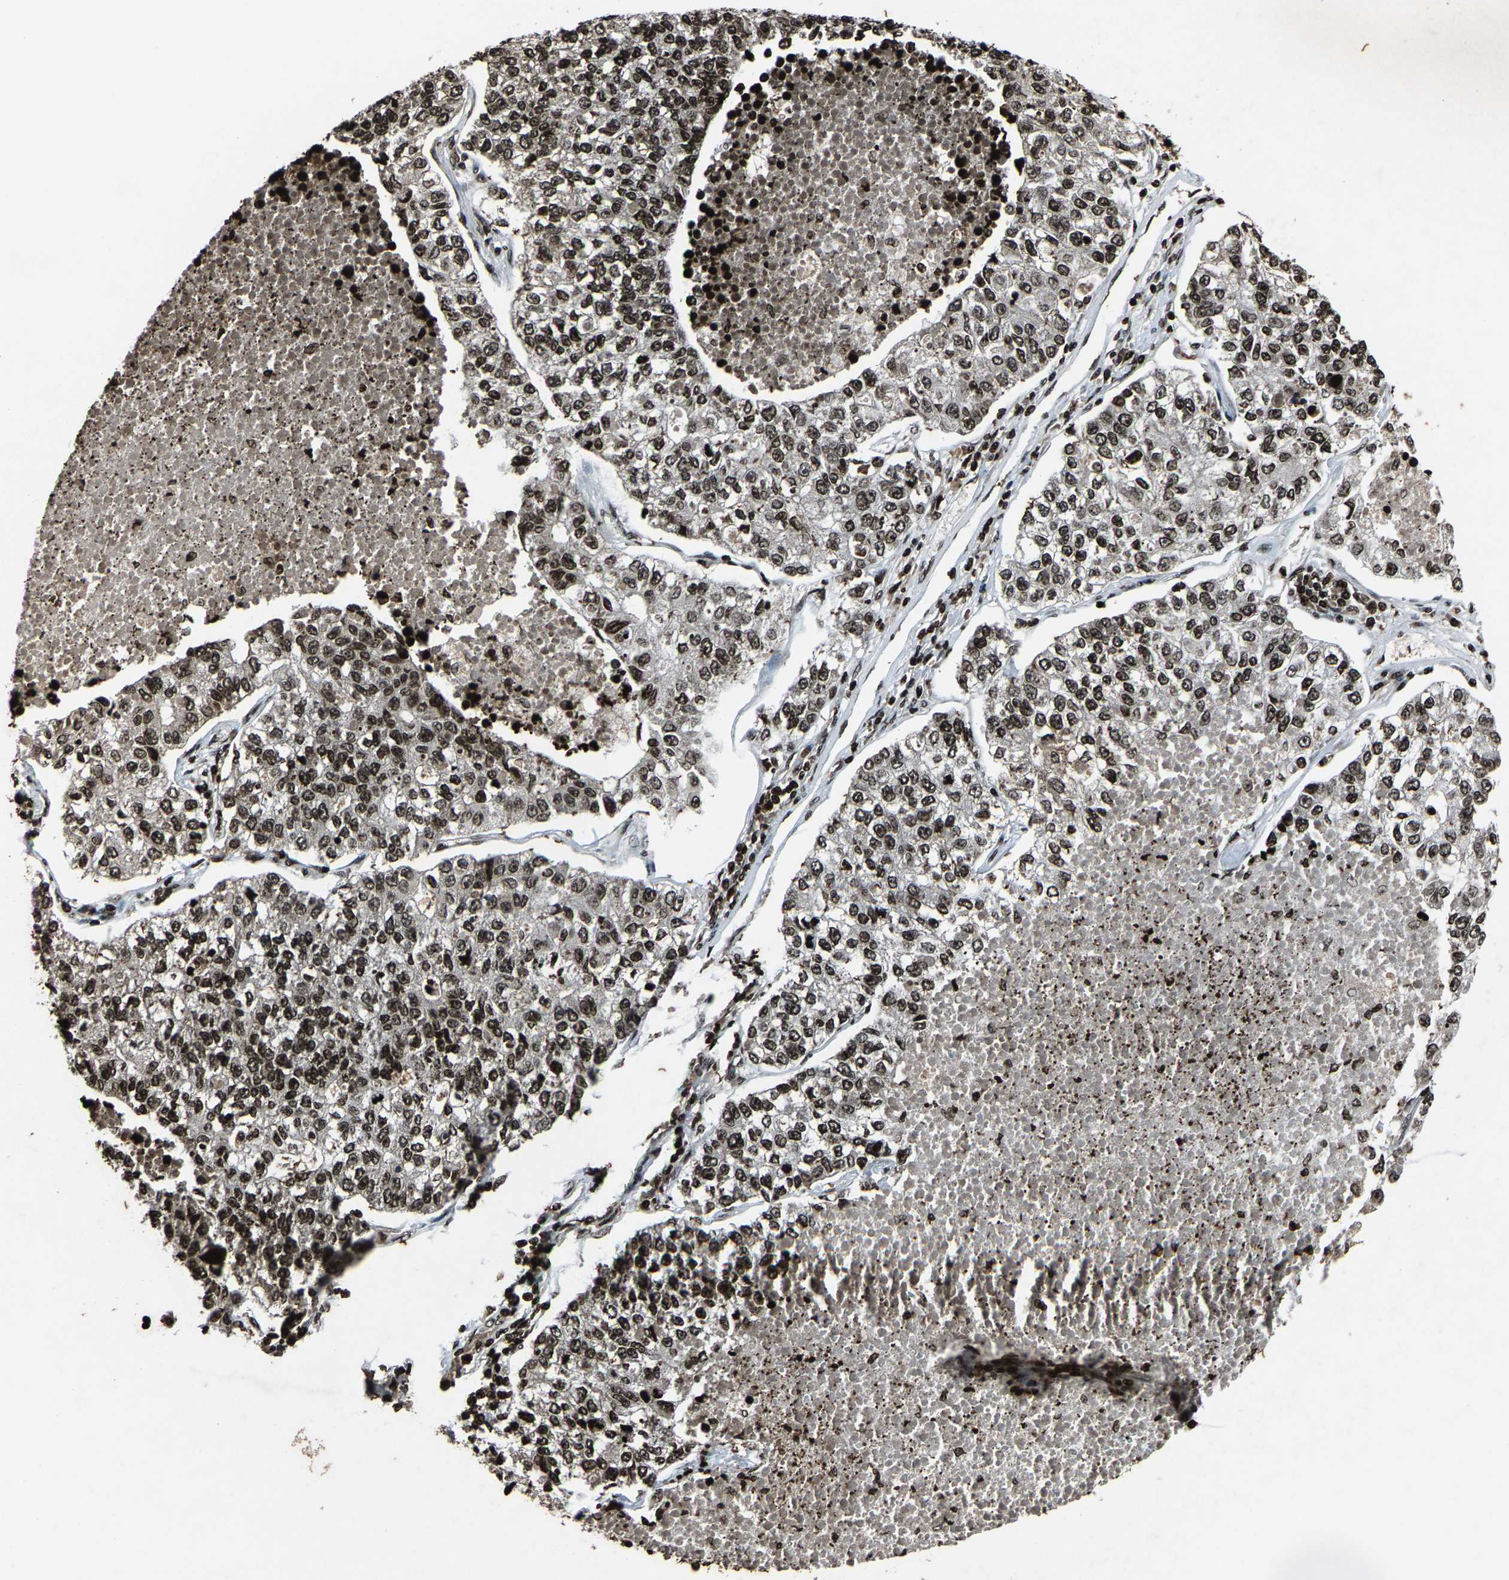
{"staining": {"intensity": "strong", "quantity": ">75%", "location": "nuclear"}, "tissue": "lung cancer", "cell_type": "Tumor cells", "image_type": "cancer", "snomed": [{"axis": "morphology", "description": "Adenocarcinoma, NOS"}, {"axis": "topography", "description": "Lung"}], "caption": "Protein analysis of adenocarcinoma (lung) tissue reveals strong nuclear positivity in approximately >75% of tumor cells. Immunohistochemistry stains the protein in brown and the nuclei are stained blue.", "gene": "H4C1", "patient": {"sex": "male", "age": 49}}